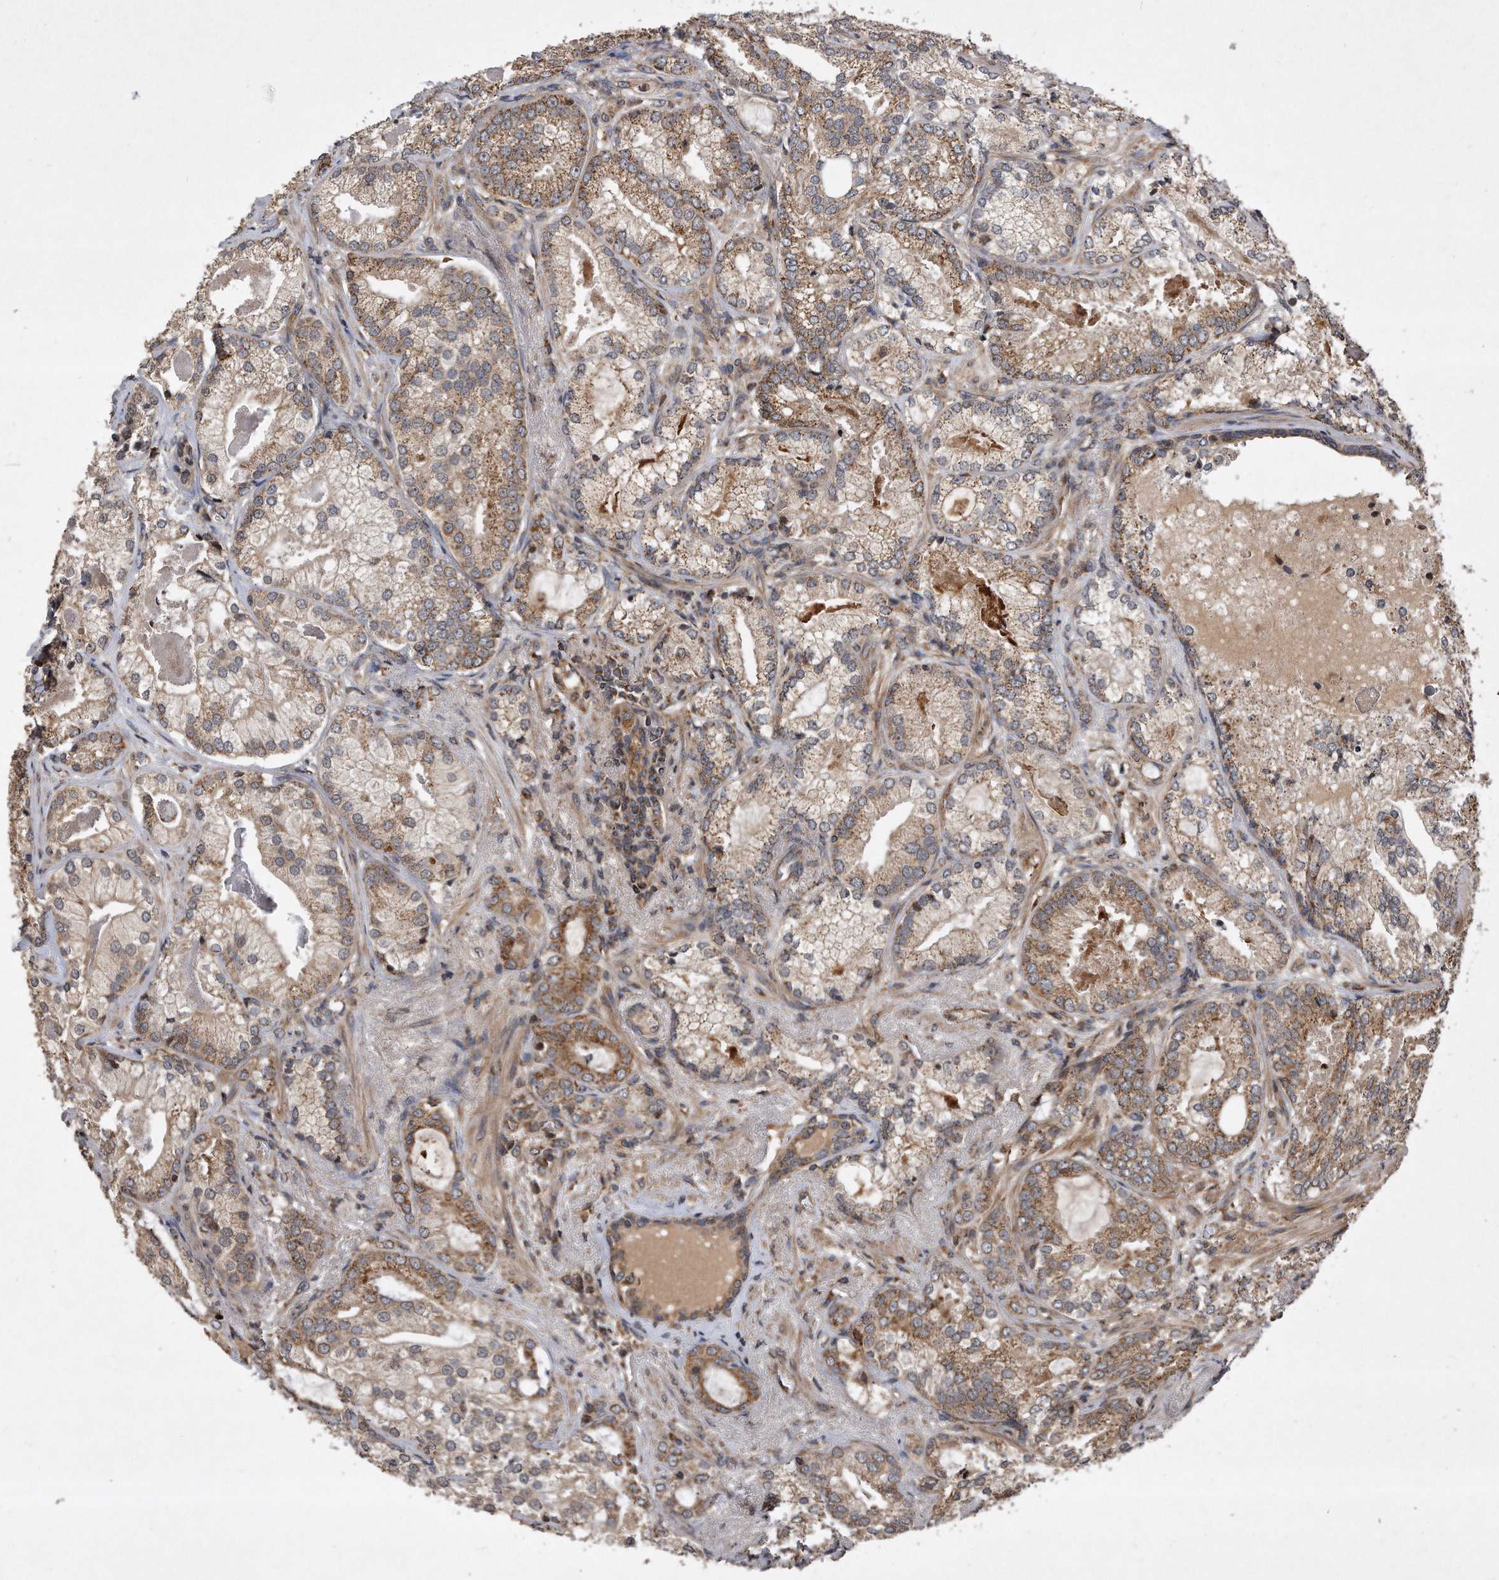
{"staining": {"intensity": "moderate", "quantity": ">75%", "location": "cytoplasmic/membranous"}, "tissue": "prostate cancer", "cell_type": "Tumor cells", "image_type": "cancer", "snomed": [{"axis": "morphology", "description": "Normal morphology"}, {"axis": "morphology", "description": "Adenocarcinoma, Low grade"}, {"axis": "topography", "description": "Prostate"}], "caption": "DAB (3,3'-diaminobenzidine) immunohistochemical staining of prostate cancer shows moderate cytoplasmic/membranous protein staining in about >75% of tumor cells. Nuclei are stained in blue.", "gene": "PPP5C", "patient": {"sex": "male", "age": 72}}